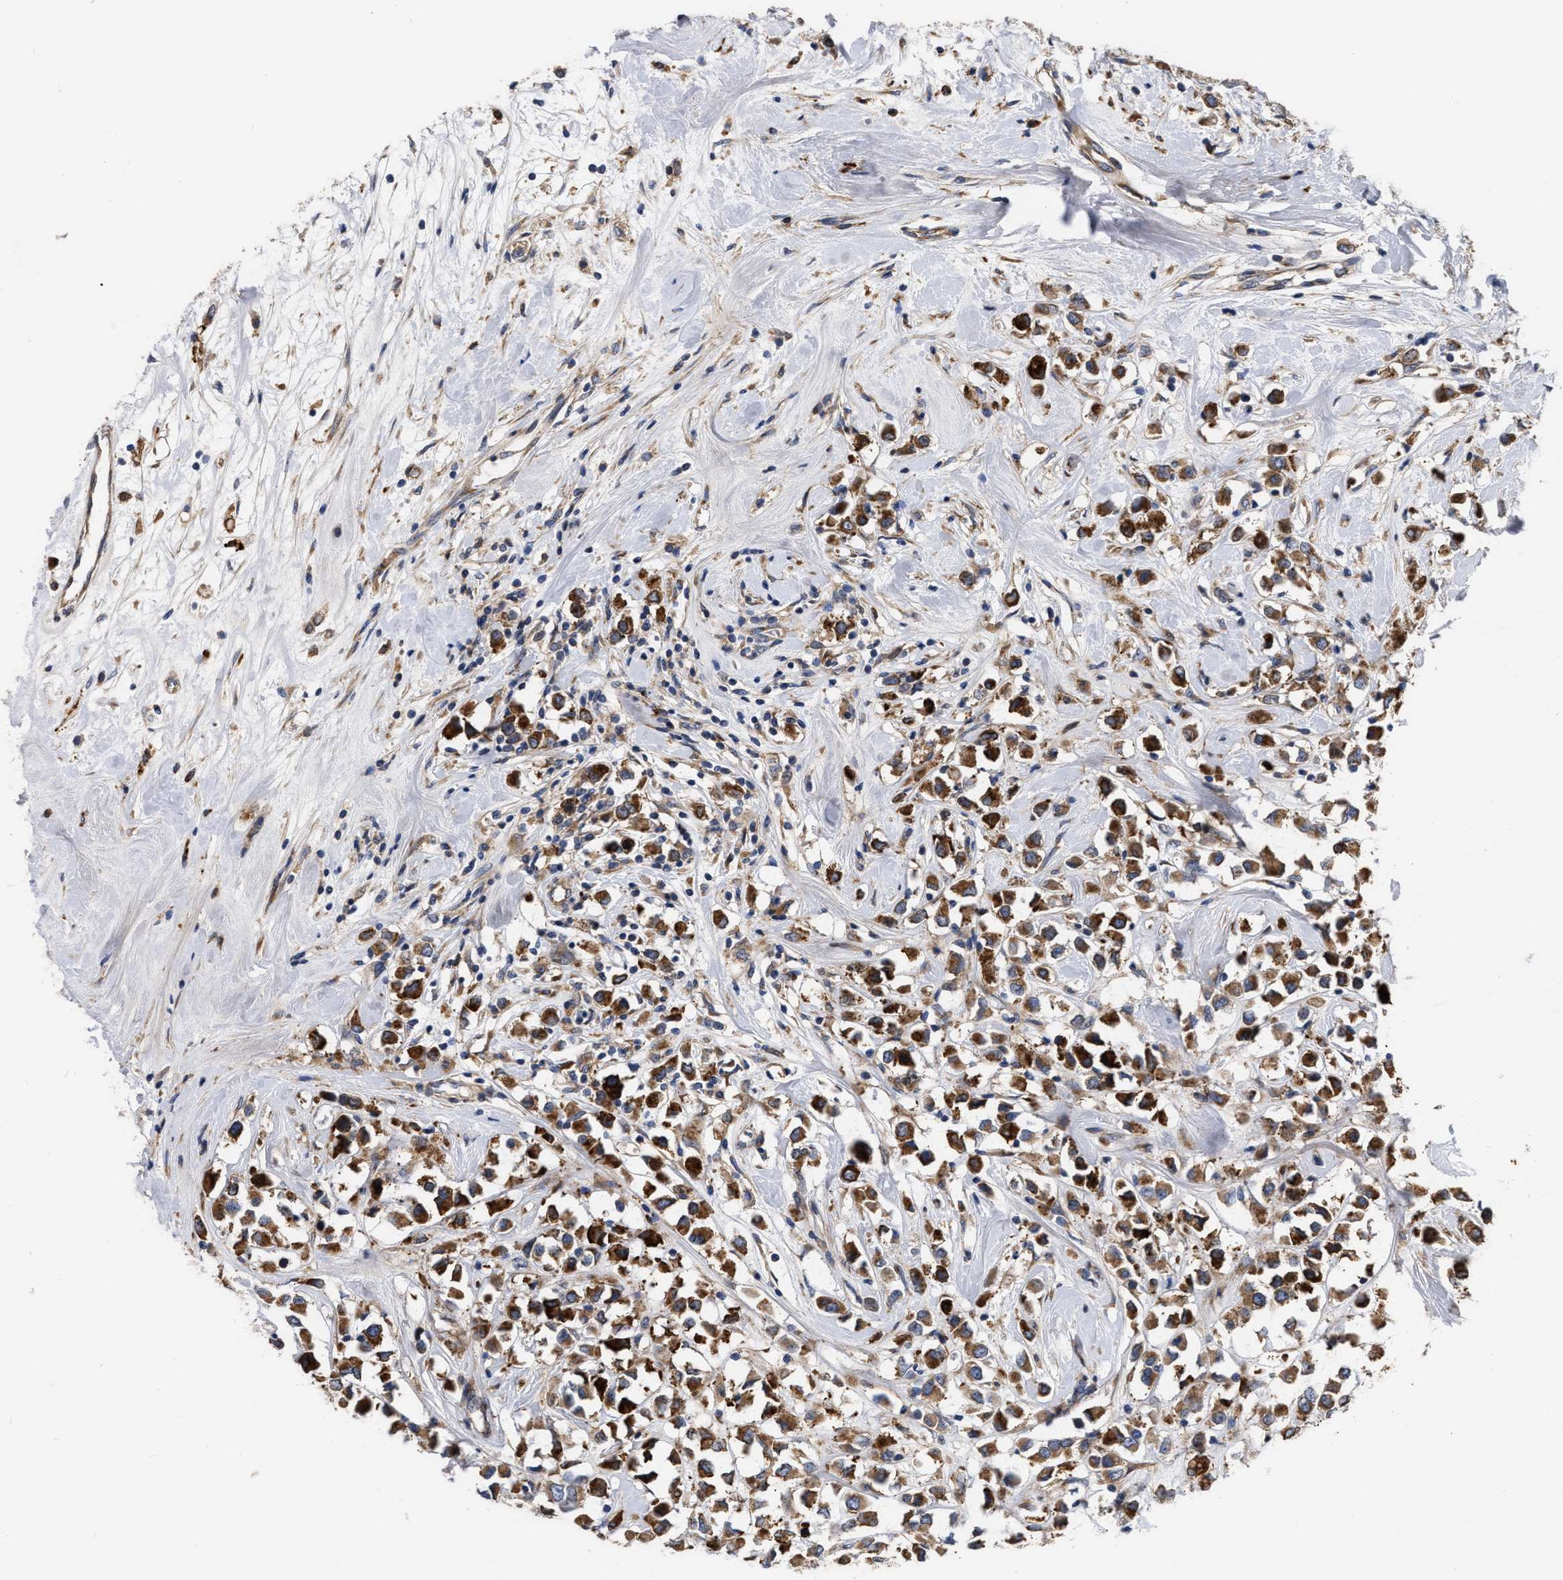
{"staining": {"intensity": "moderate", "quantity": ">75%", "location": "cytoplasmic/membranous"}, "tissue": "breast cancer", "cell_type": "Tumor cells", "image_type": "cancer", "snomed": [{"axis": "morphology", "description": "Duct carcinoma"}, {"axis": "topography", "description": "Breast"}], "caption": "A medium amount of moderate cytoplasmic/membranous staining is present in approximately >75% of tumor cells in infiltrating ductal carcinoma (breast) tissue. (DAB (3,3'-diaminobenzidine) IHC with brightfield microscopy, high magnification).", "gene": "MLST8", "patient": {"sex": "female", "age": 61}}